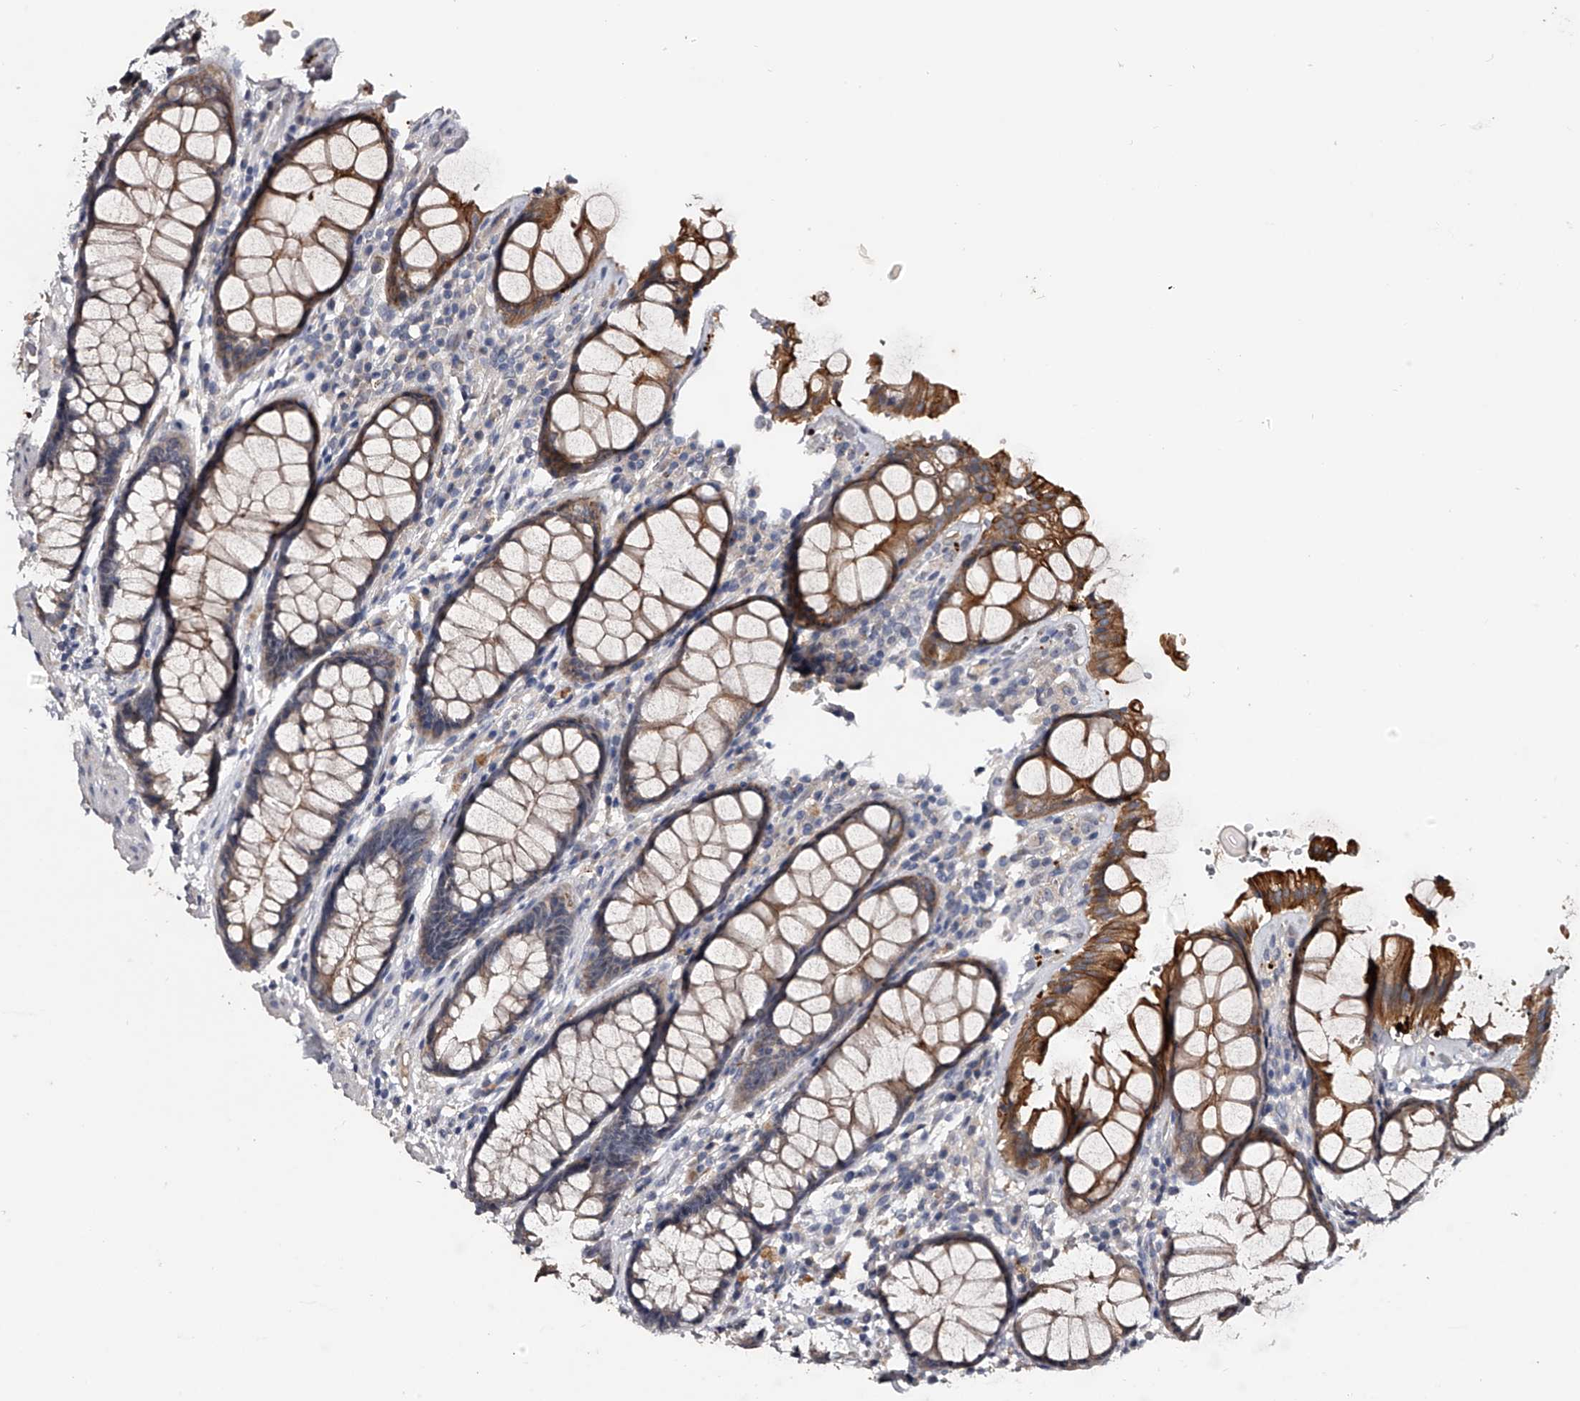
{"staining": {"intensity": "strong", "quantity": ">75%", "location": "cytoplasmic/membranous"}, "tissue": "rectum", "cell_type": "Glandular cells", "image_type": "normal", "snomed": [{"axis": "morphology", "description": "Normal tissue, NOS"}, {"axis": "topography", "description": "Rectum"}], "caption": "Immunohistochemical staining of normal human rectum shows high levels of strong cytoplasmic/membranous expression in approximately >75% of glandular cells. (DAB (3,3'-diaminobenzidine) IHC with brightfield microscopy, high magnification).", "gene": "MDN1", "patient": {"sex": "male", "age": 64}}